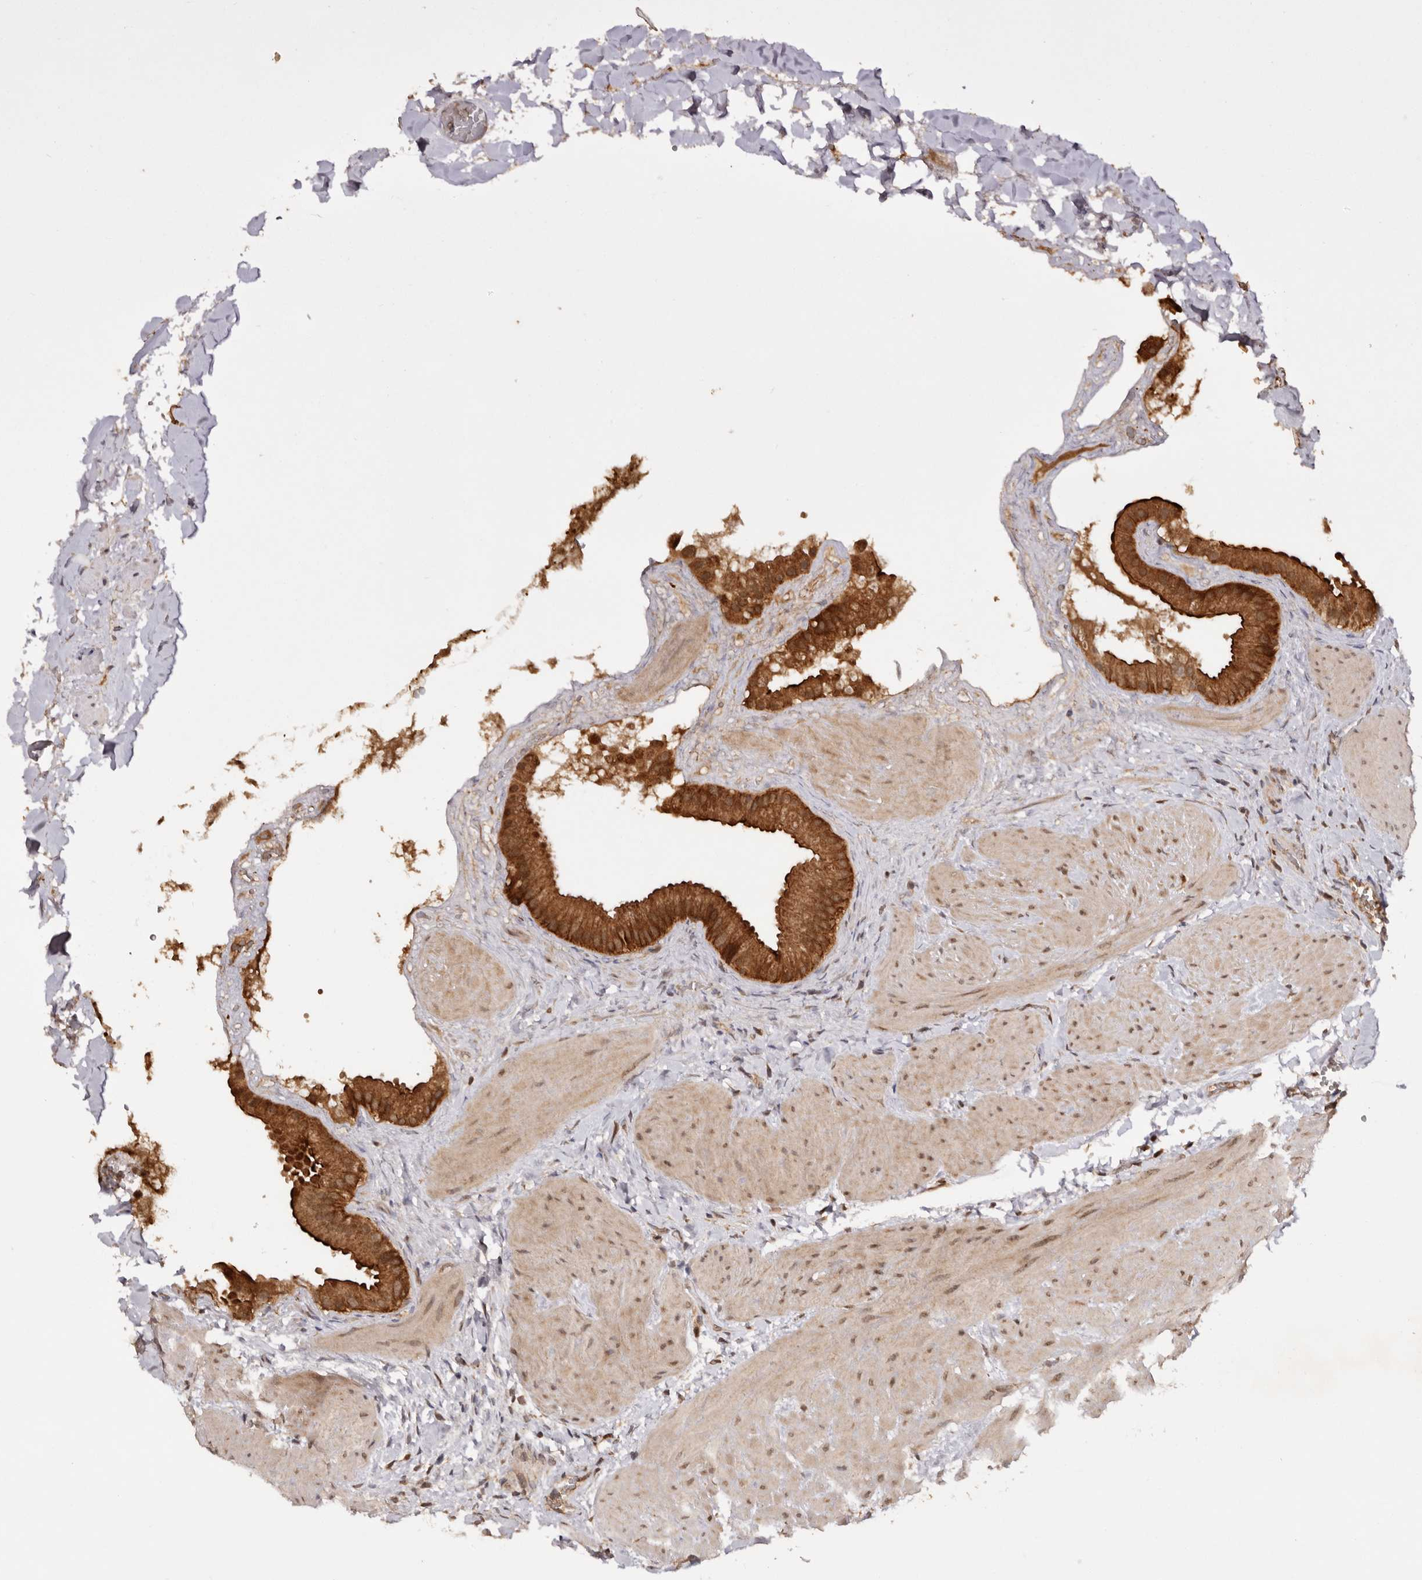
{"staining": {"intensity": "strong", "quantity": ">75%", "location": "cytoplasmic/membranous"}, "tissue": "gallbladder", "cell_type": "Glandular cells", "image_type": "normal", "snomed": [{"axis": "morphology", "description": "Normal tissue, NOS"}, {"axis": "topography", "description": "Gallbladder"}], "caption": "Immunohistochemistry (IHC) image of unremarkable human gallbladder stained for a protein (brown), which demonstrates high levels of strong cytoplasmic/membranous expression in approximately >75% of glandular cells.", "gene": "TARS2", "patient": {"sex": "male", "age": 55}}